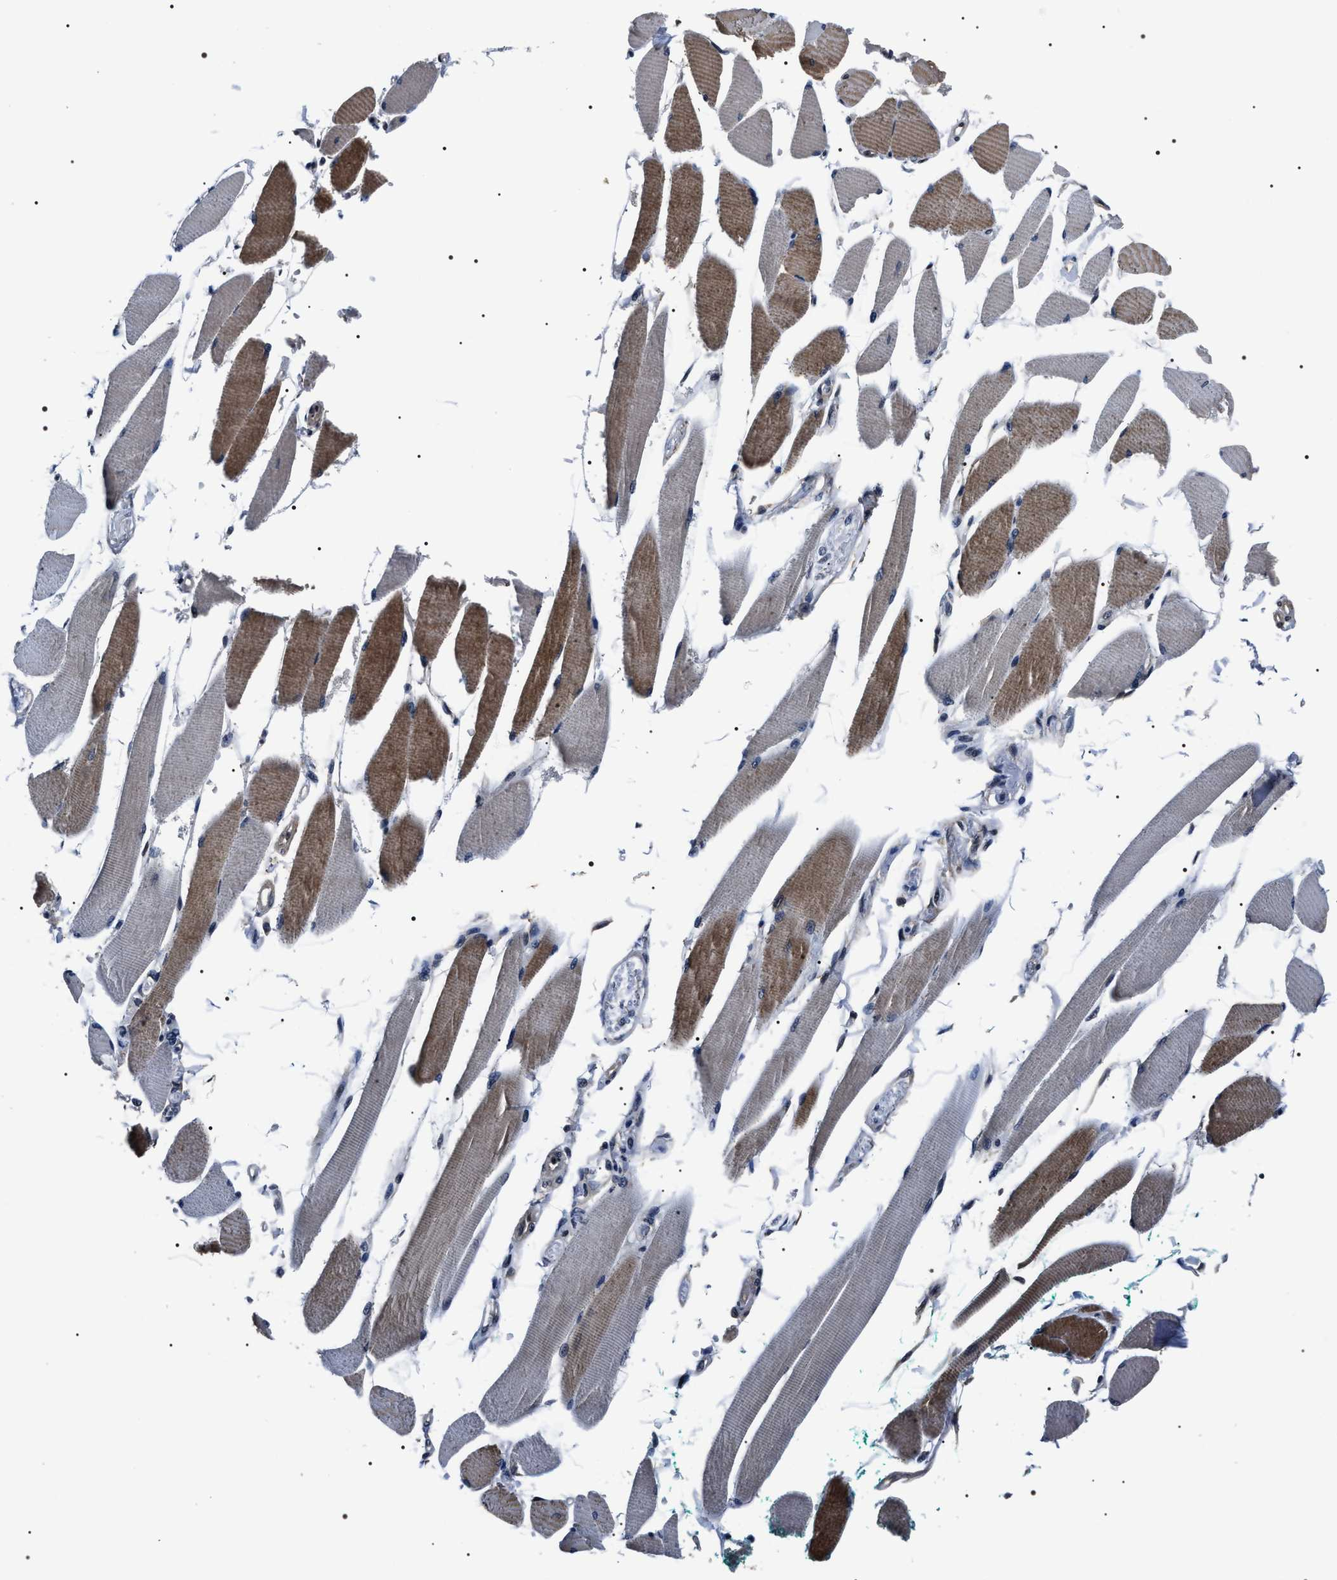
{"staining": {"intensity": "moderate", "quantity": ">75%", "location": "cytoplasmic/membranous"}, "tissue": "skeletal muscle", "cell_type": "Myocytes", "image_type": "normal", "snomed": [{"axis": "morphology", "description": "Normal tissue, NOS"}, {"axis": "topography", "description": "Skeletal muscle"}, {"axis": "topography", "description": "Oral tissue"}, {"axis": "topography", "description": "Peripheral nerve tissue"}], "caption": "DAB (3,3'-diaminobenzidine) immunohistochemical staining of benign human skeletal muscle demonstrates moderate cytoplasmic/membranous protein staining in approximately >75% of myocytes.", "gene": "SIPA1", "patient": {"sex": "female", "age": 84}}